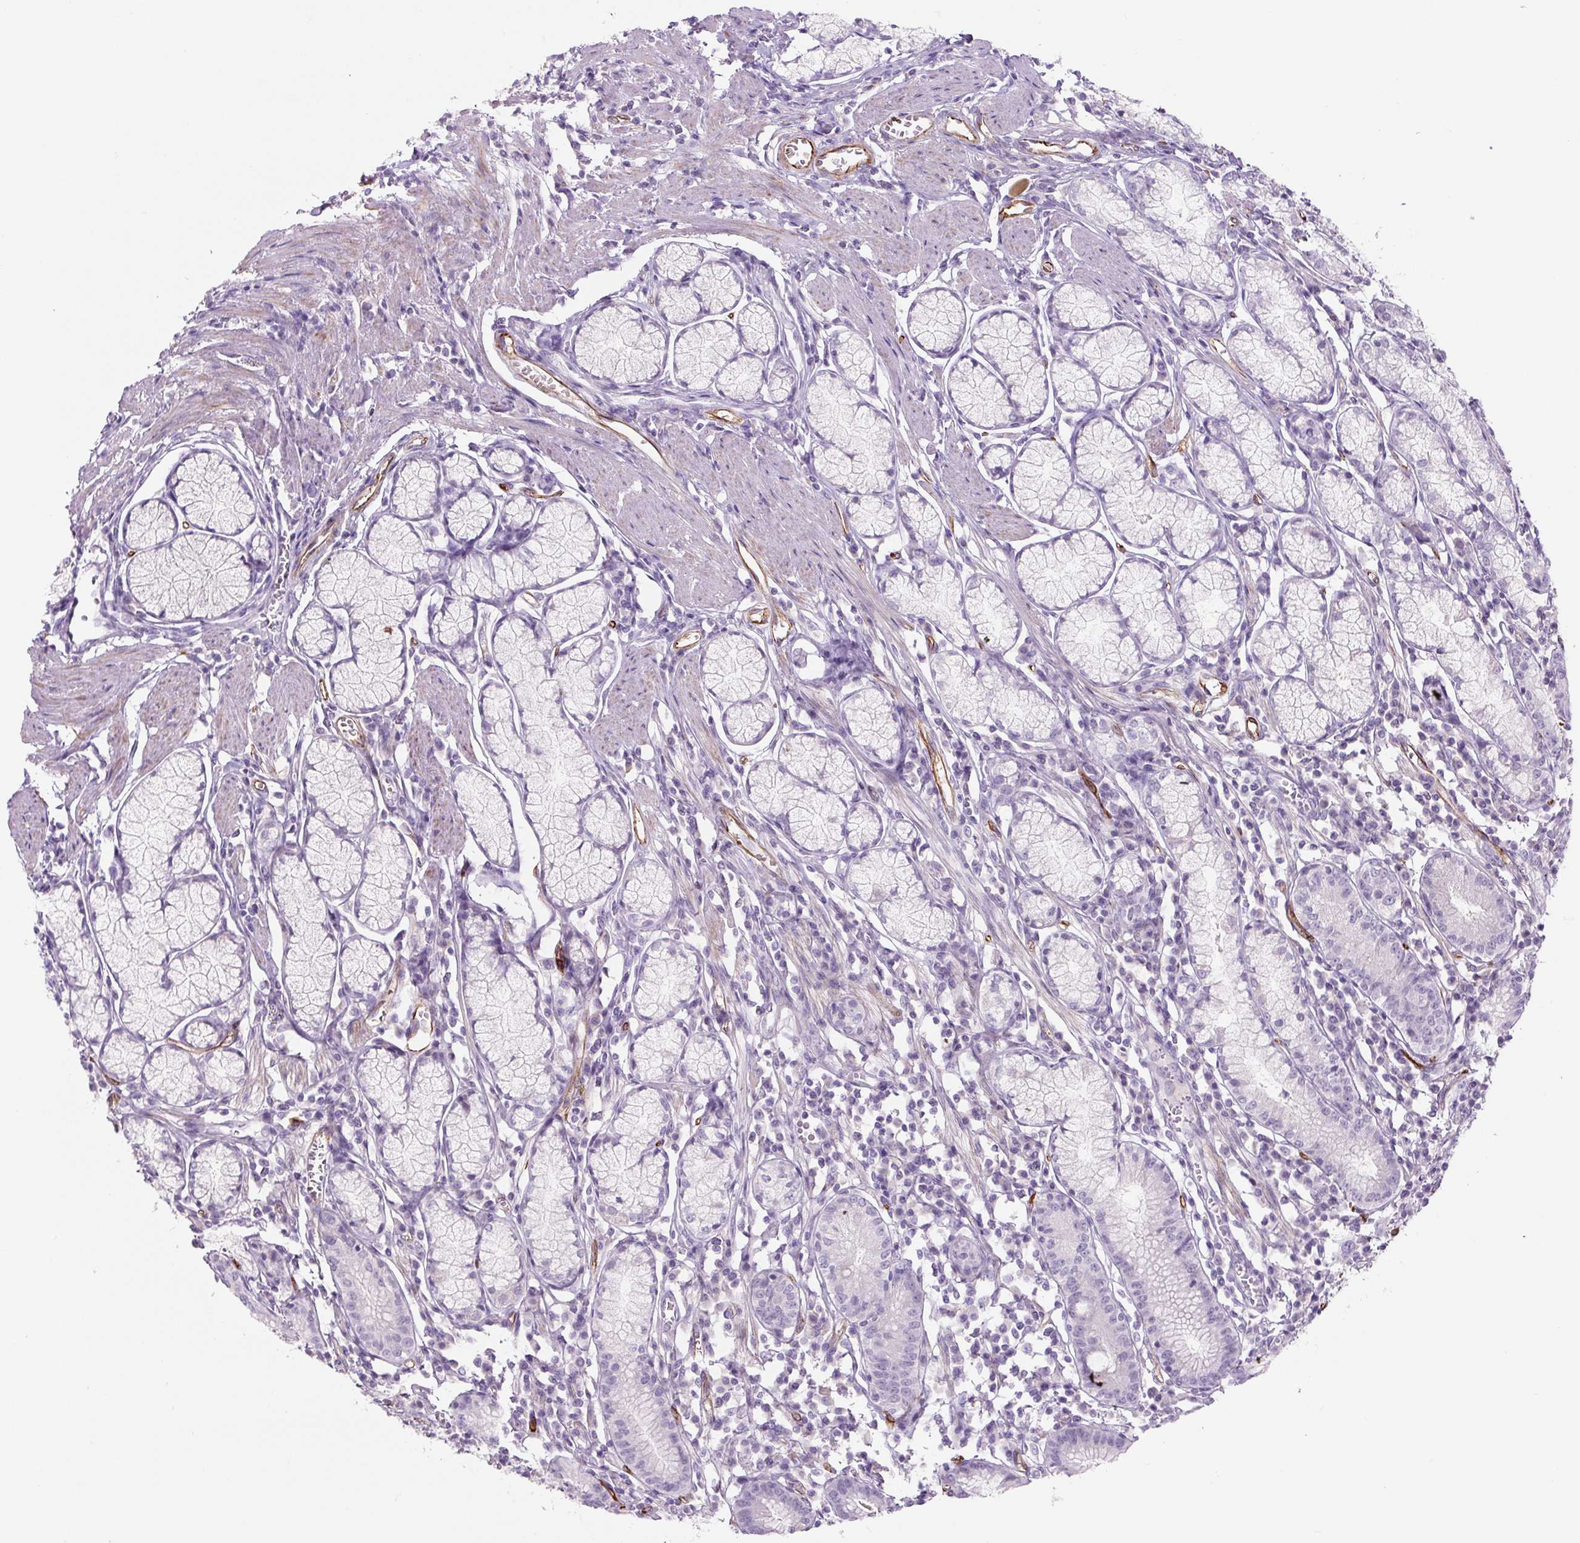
{"staining": {"intensity": "negative", "quantity": "none", "location": "none"}, "tissue": "stomach", "cell_type": "Glandular cells", "image_type": "normal", "snomed": [{"axis": "morphology", "description": "Normal tissue, NOS"}, {"axis": "topography", "description": "Stomach"}], "caption": "Immunohistochemical staining of unremarkable human stomach demonstrates no significant positivity in glandular cells.", "gene": "NES", "patient": {"sex": "male", "age": 55}}